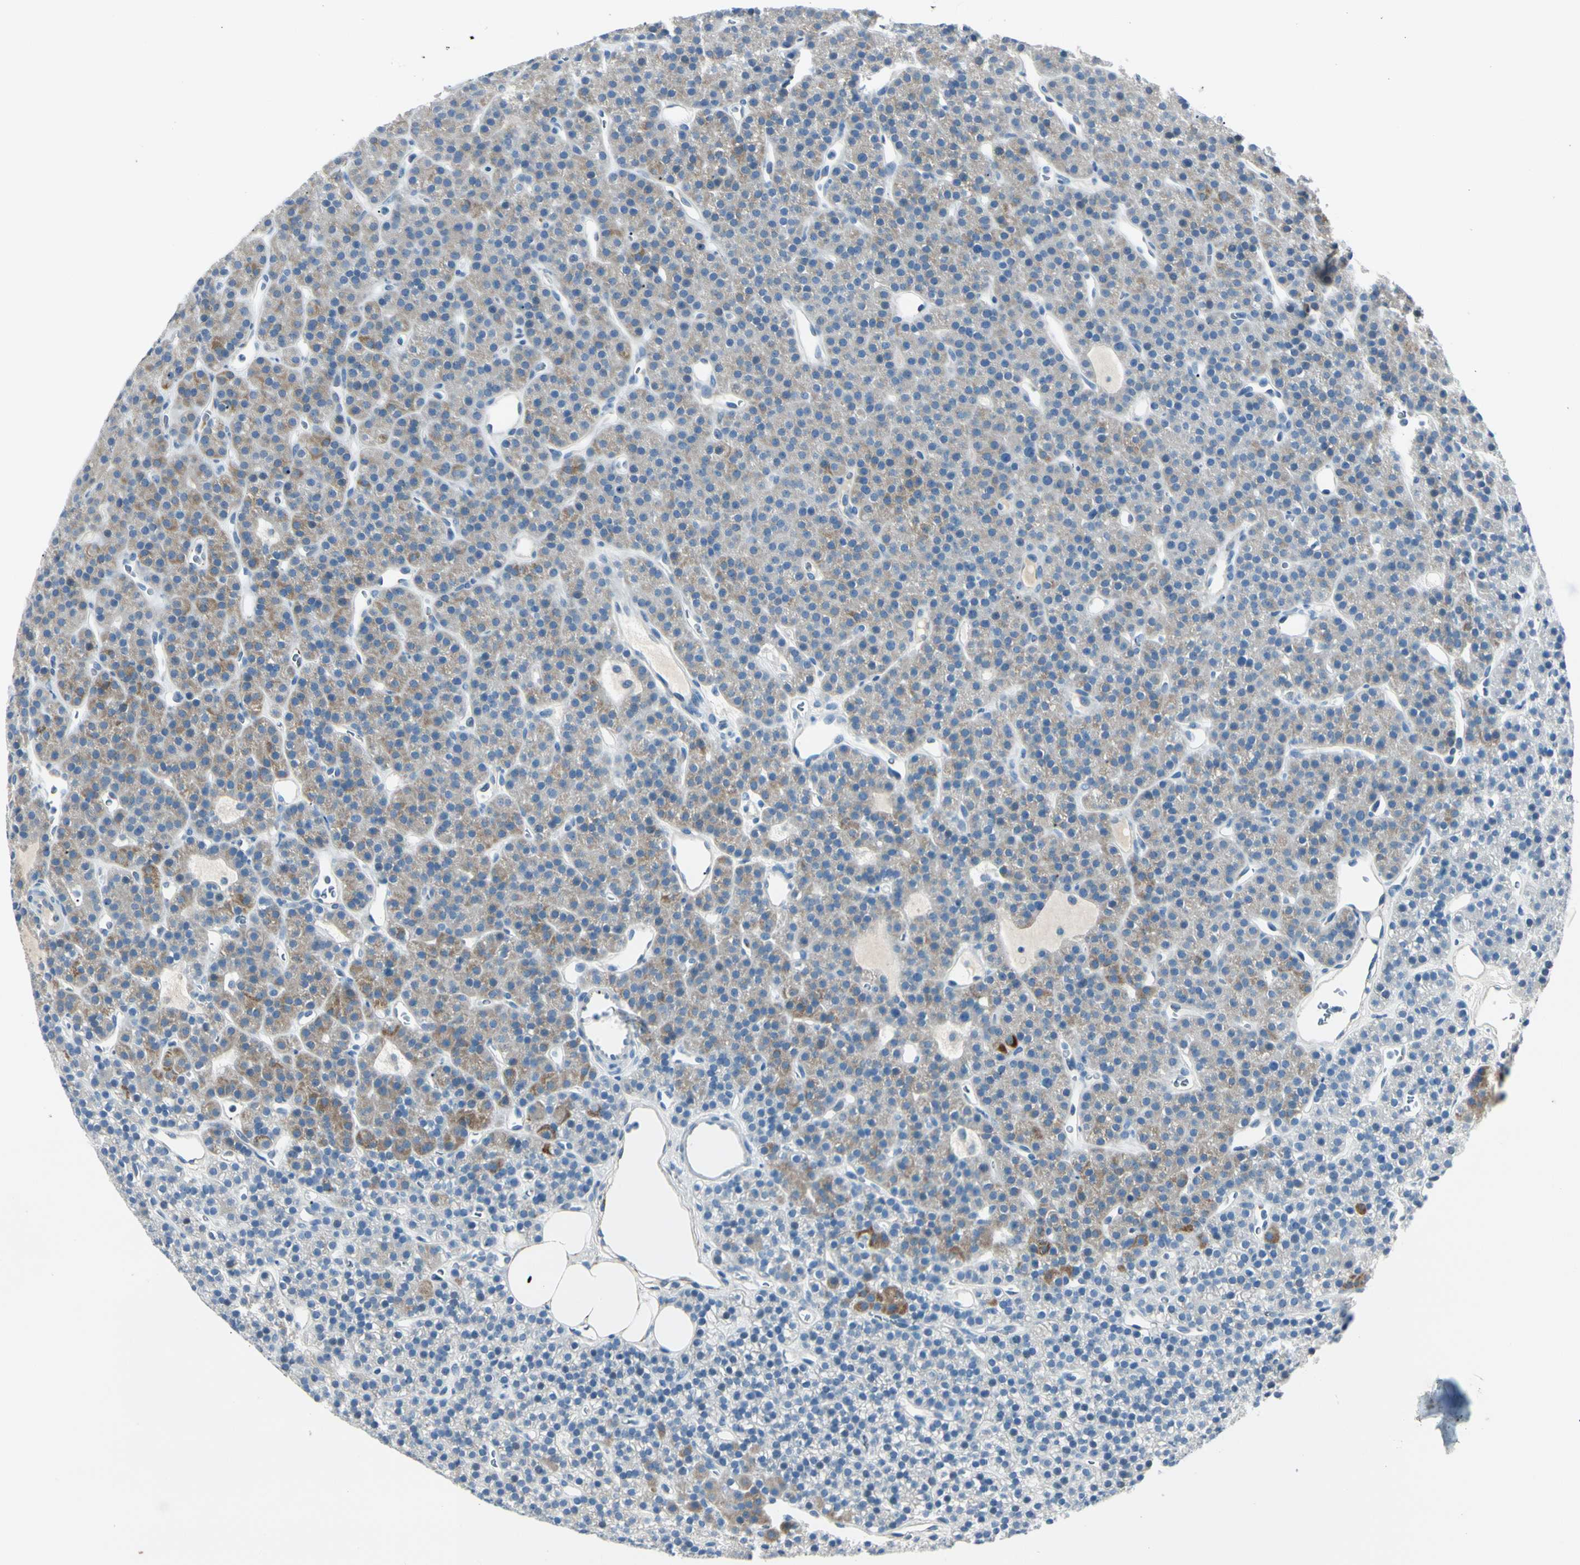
{"staining": {"intensity": "moderate", "quantity": "<25%", "location": "cytoplasmic/membranous"}, "tissue": "parathyroid gland", "cell_type": "Glandular cells", "image_type": "normal", "snomed": [{"axis": "morphology", "description": "Normal tissue, NOS"}, {"axis": "morphology", "description": "Hyperplasia, NOS"}, {"axis": "topography", "description": "Parathyroid gland"}], "caption": "A photomicrograph of parathyroid gland stained for a protein demonstrates moderate cytoplasmic/membranous brown staining in glandular cells.", "gene": "SLC6A15", "patient": {"sex": "male", "age": 44}}